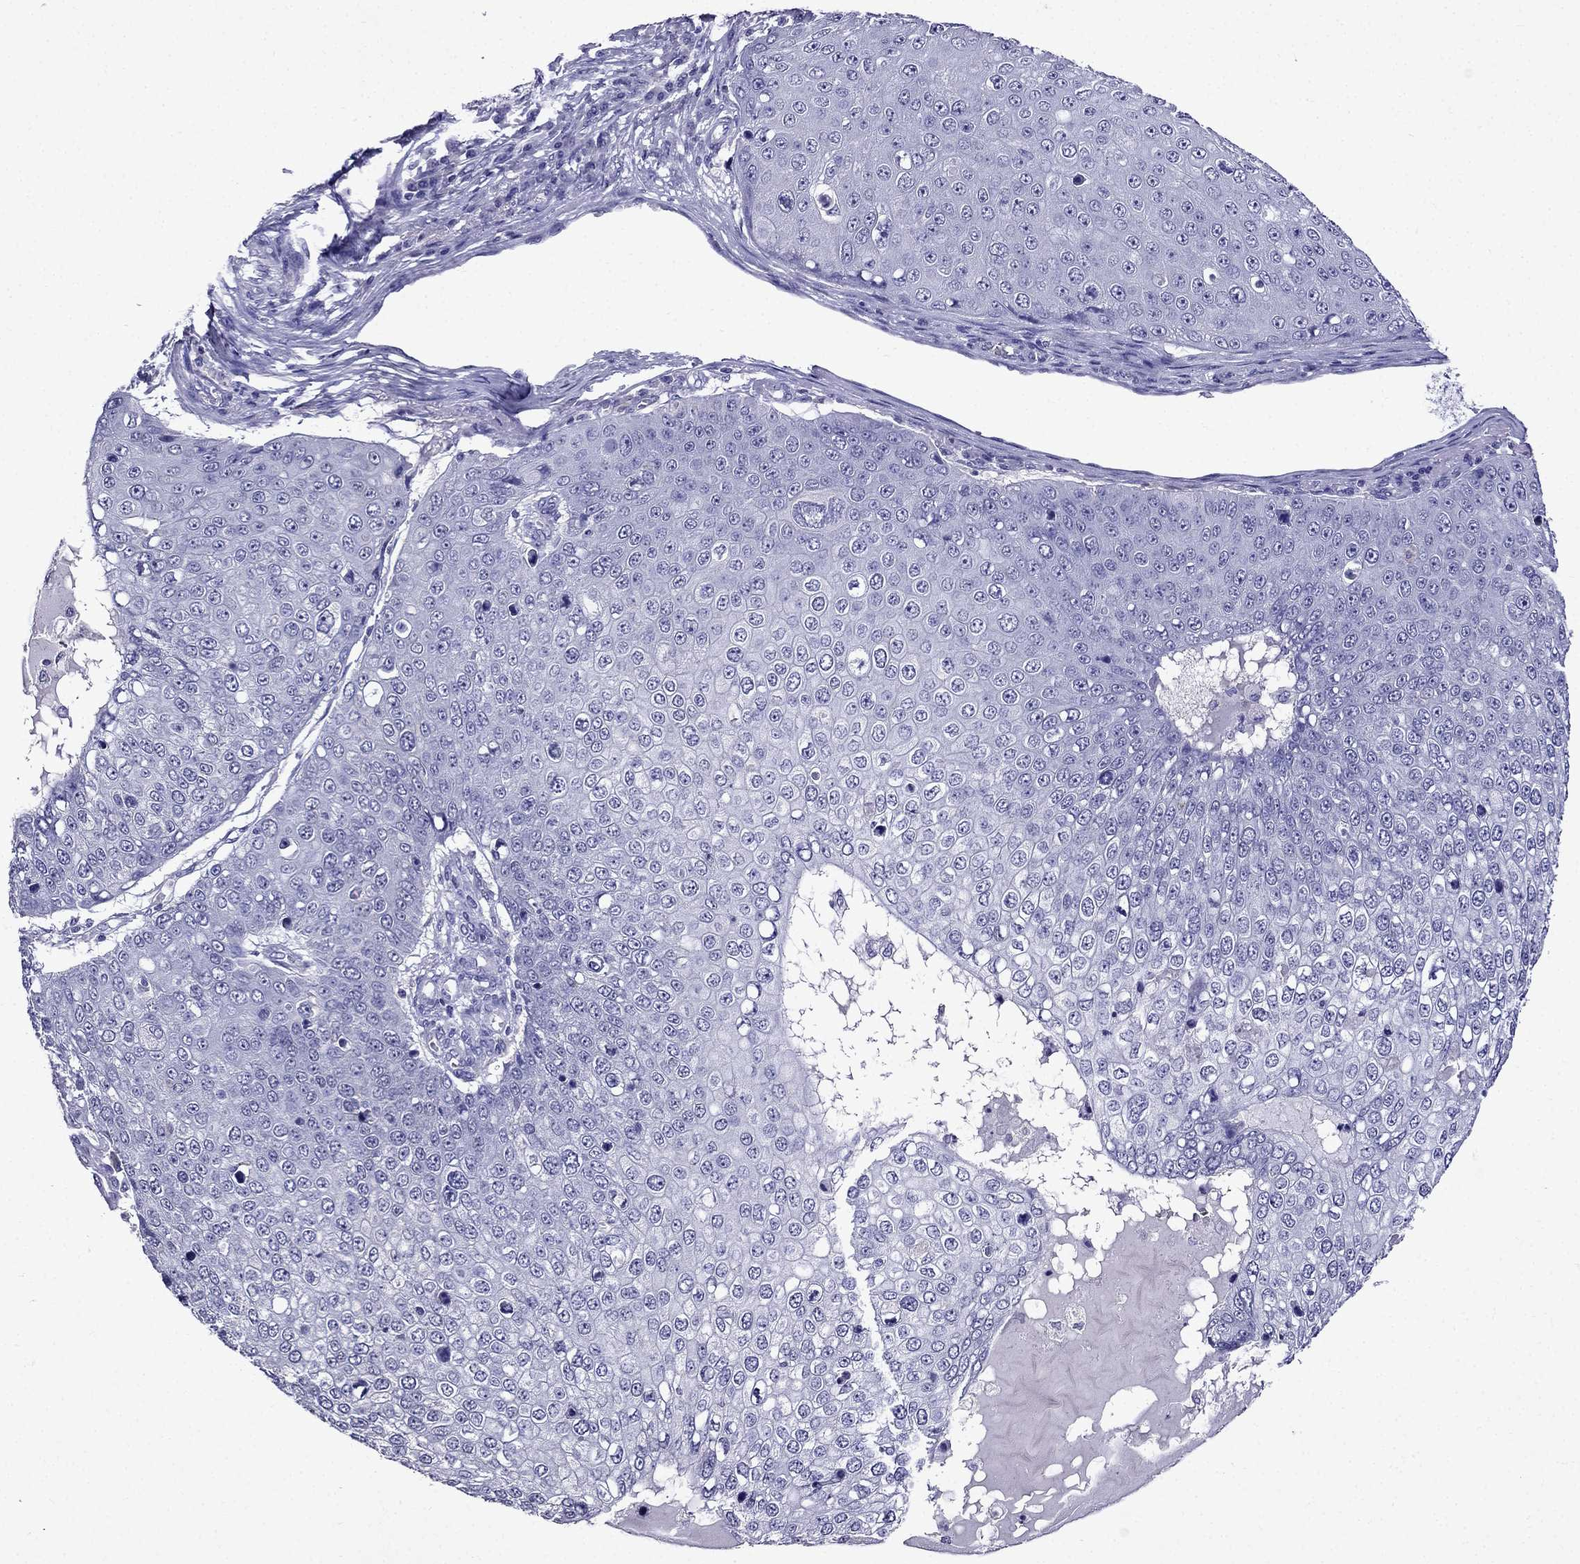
{"staining": {"intensity": "negative", "quantity": "none", "location": "none"}, "tissue": "skin cancer", "cell_type": "Tumor cells", "image_type": "cancer", "snomed": [{"axis": "morphology", "description": "Squamous cell carcinoma, NOS"}, {"axis": "topography", "description": "Skin"}], "caption": "Protein analysis of skin squamous cell carcinoma exhibits no significant positivity in tumor cells.", "gene": "DNAH17", "patient": {"sex": "male", "age": 71}}